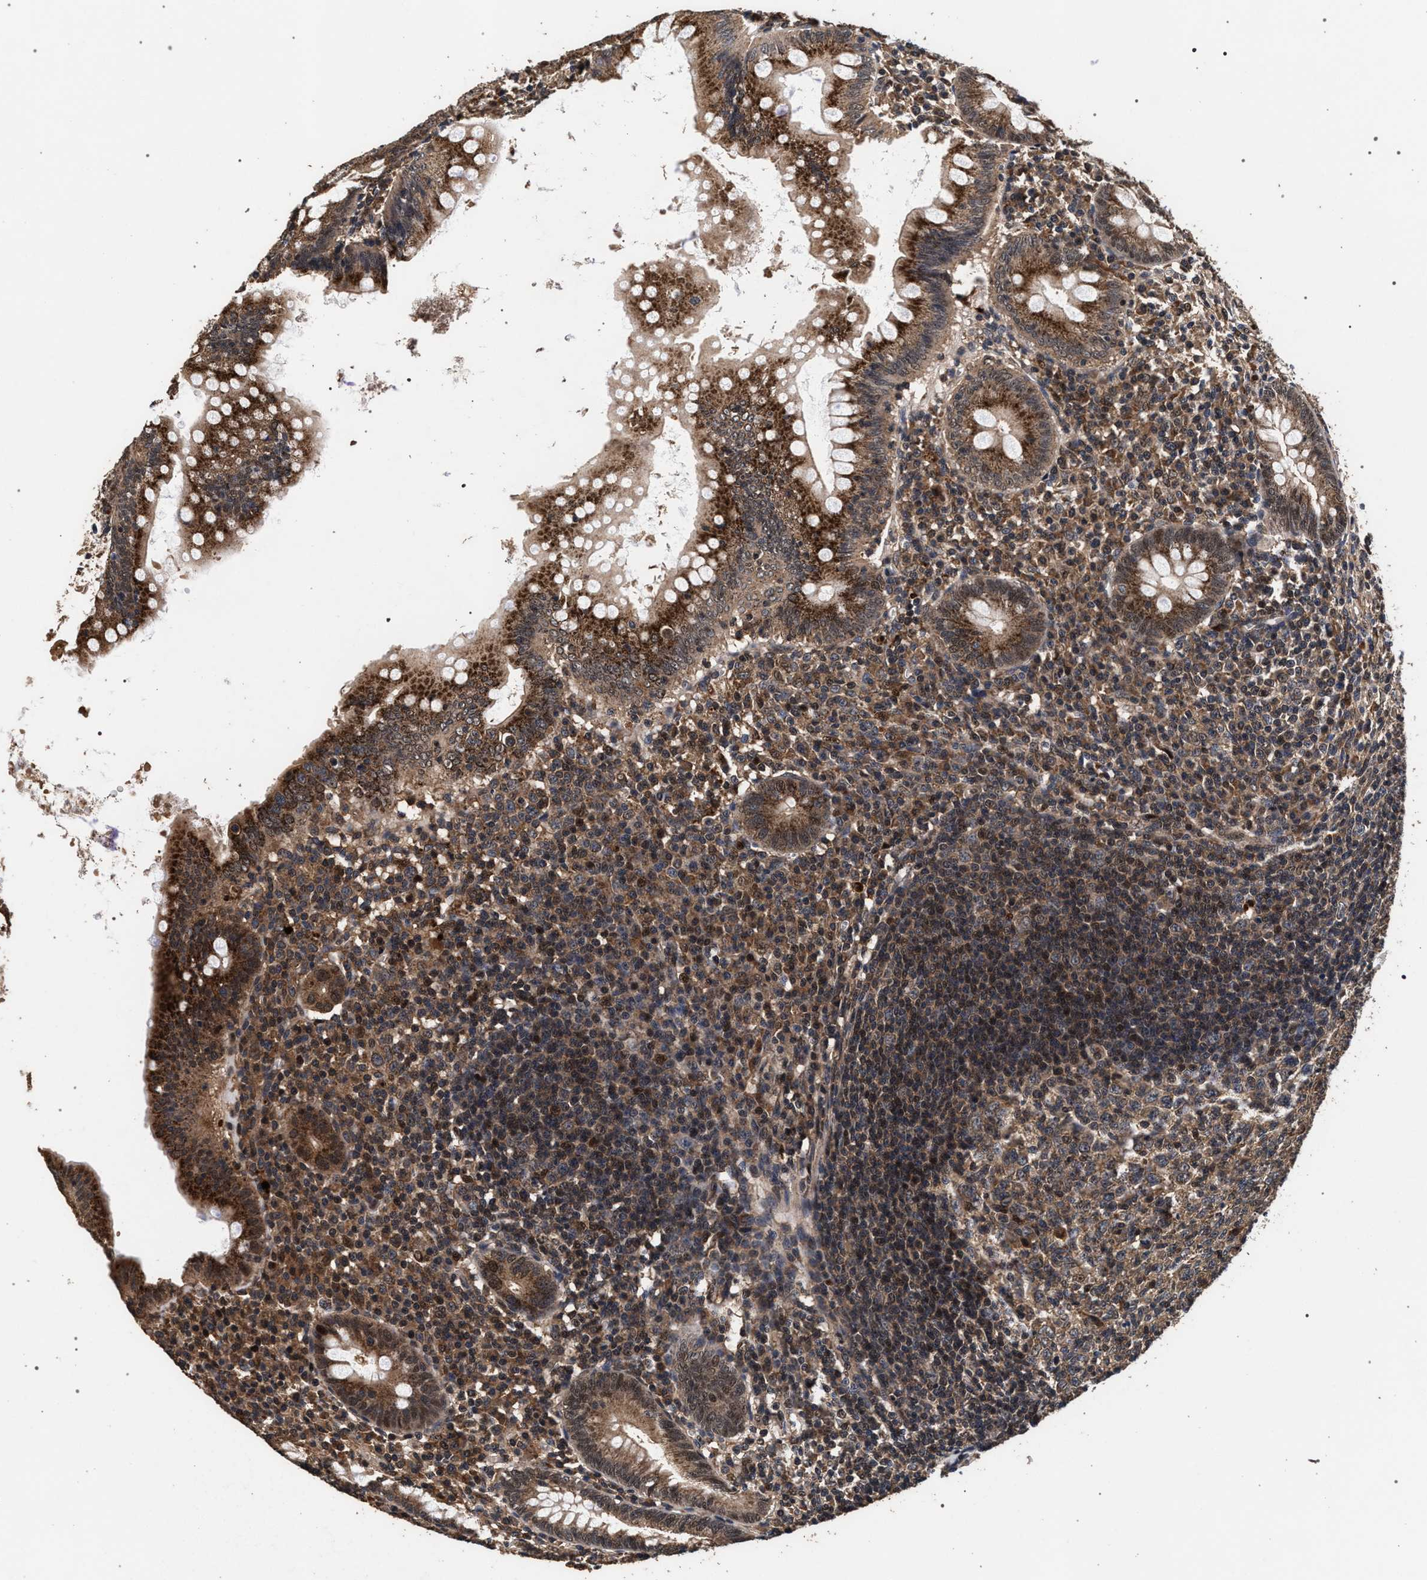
{"staining": {"intensity": "strong", "quantity": ">75%", "location": "cytoplasmic/membranous,nuclear"}, "tissue": "appendix", "cell_type": "Glandular cells", "image_type": "normal", "snomed": [{"axis": "morphology", "description": "Normal tissue, NOS"}, {"axis": "topography", "description": "Appendix"}], "caption": "Strong cytoplasmic/membranous,nuclear staining for a protein is appreciated in about >75% of glandular cells of unremarkable appendix using immunohistochemistry.", "gene": "ACOX1", "patient": {"sex": "male", "age": 56}}